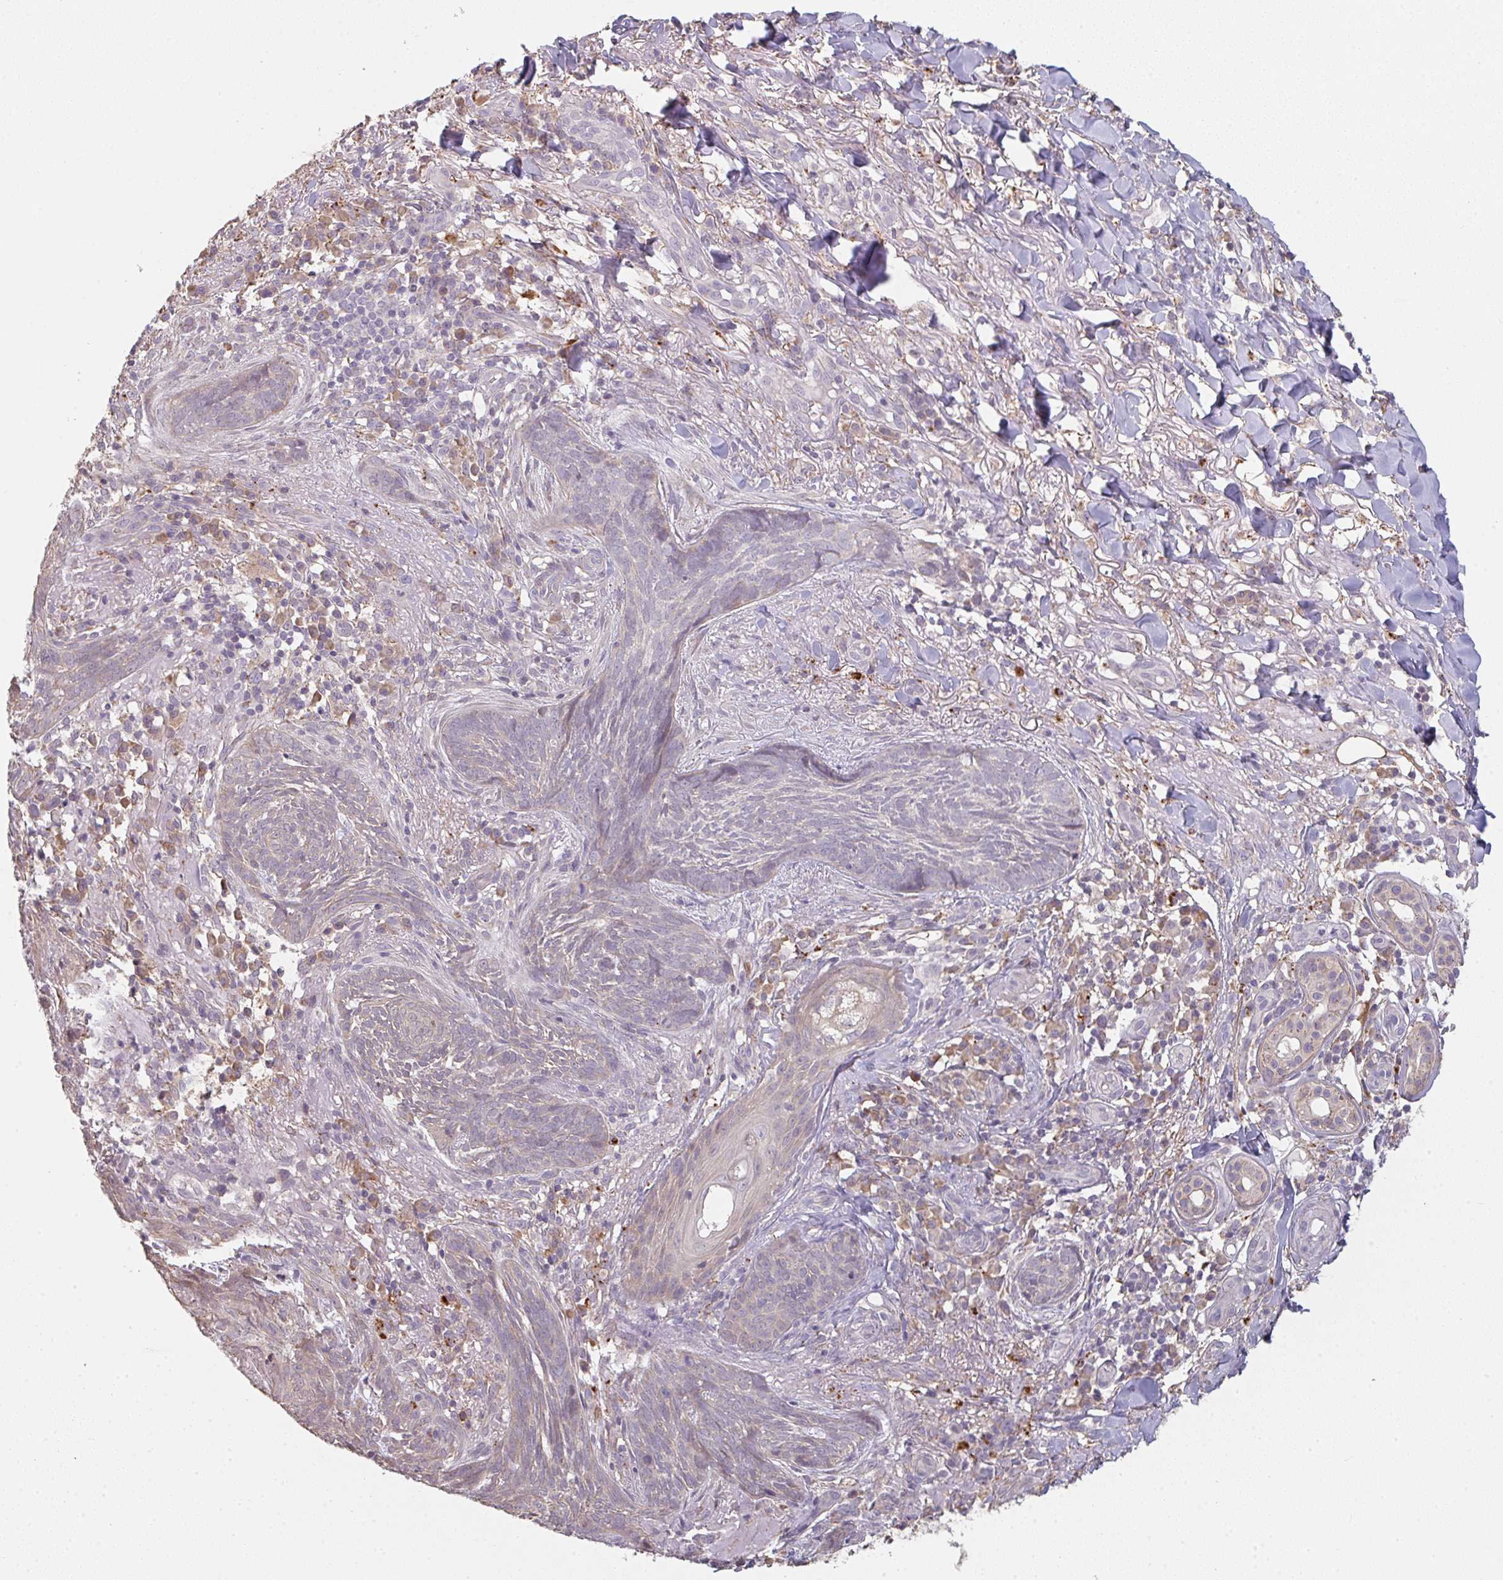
{"staining": {"intensity": "negative", "quantity": "none", "location": "none"}, "tissue": "skin cancer", "cell_type": "Tumor cells", "image_type": "cancer", "snomed": [{"axis": "morphology", "description": "Basal cell carcinoma"}, {"axis": "topography", "description": "Skin"}], "caption": "Skin basal cell carcinoma was stained to show a protein in brown. There is no significant staining in tumor cells.", "gene": "TMEM237", "patient": {"sex": "female", "age": 93}}